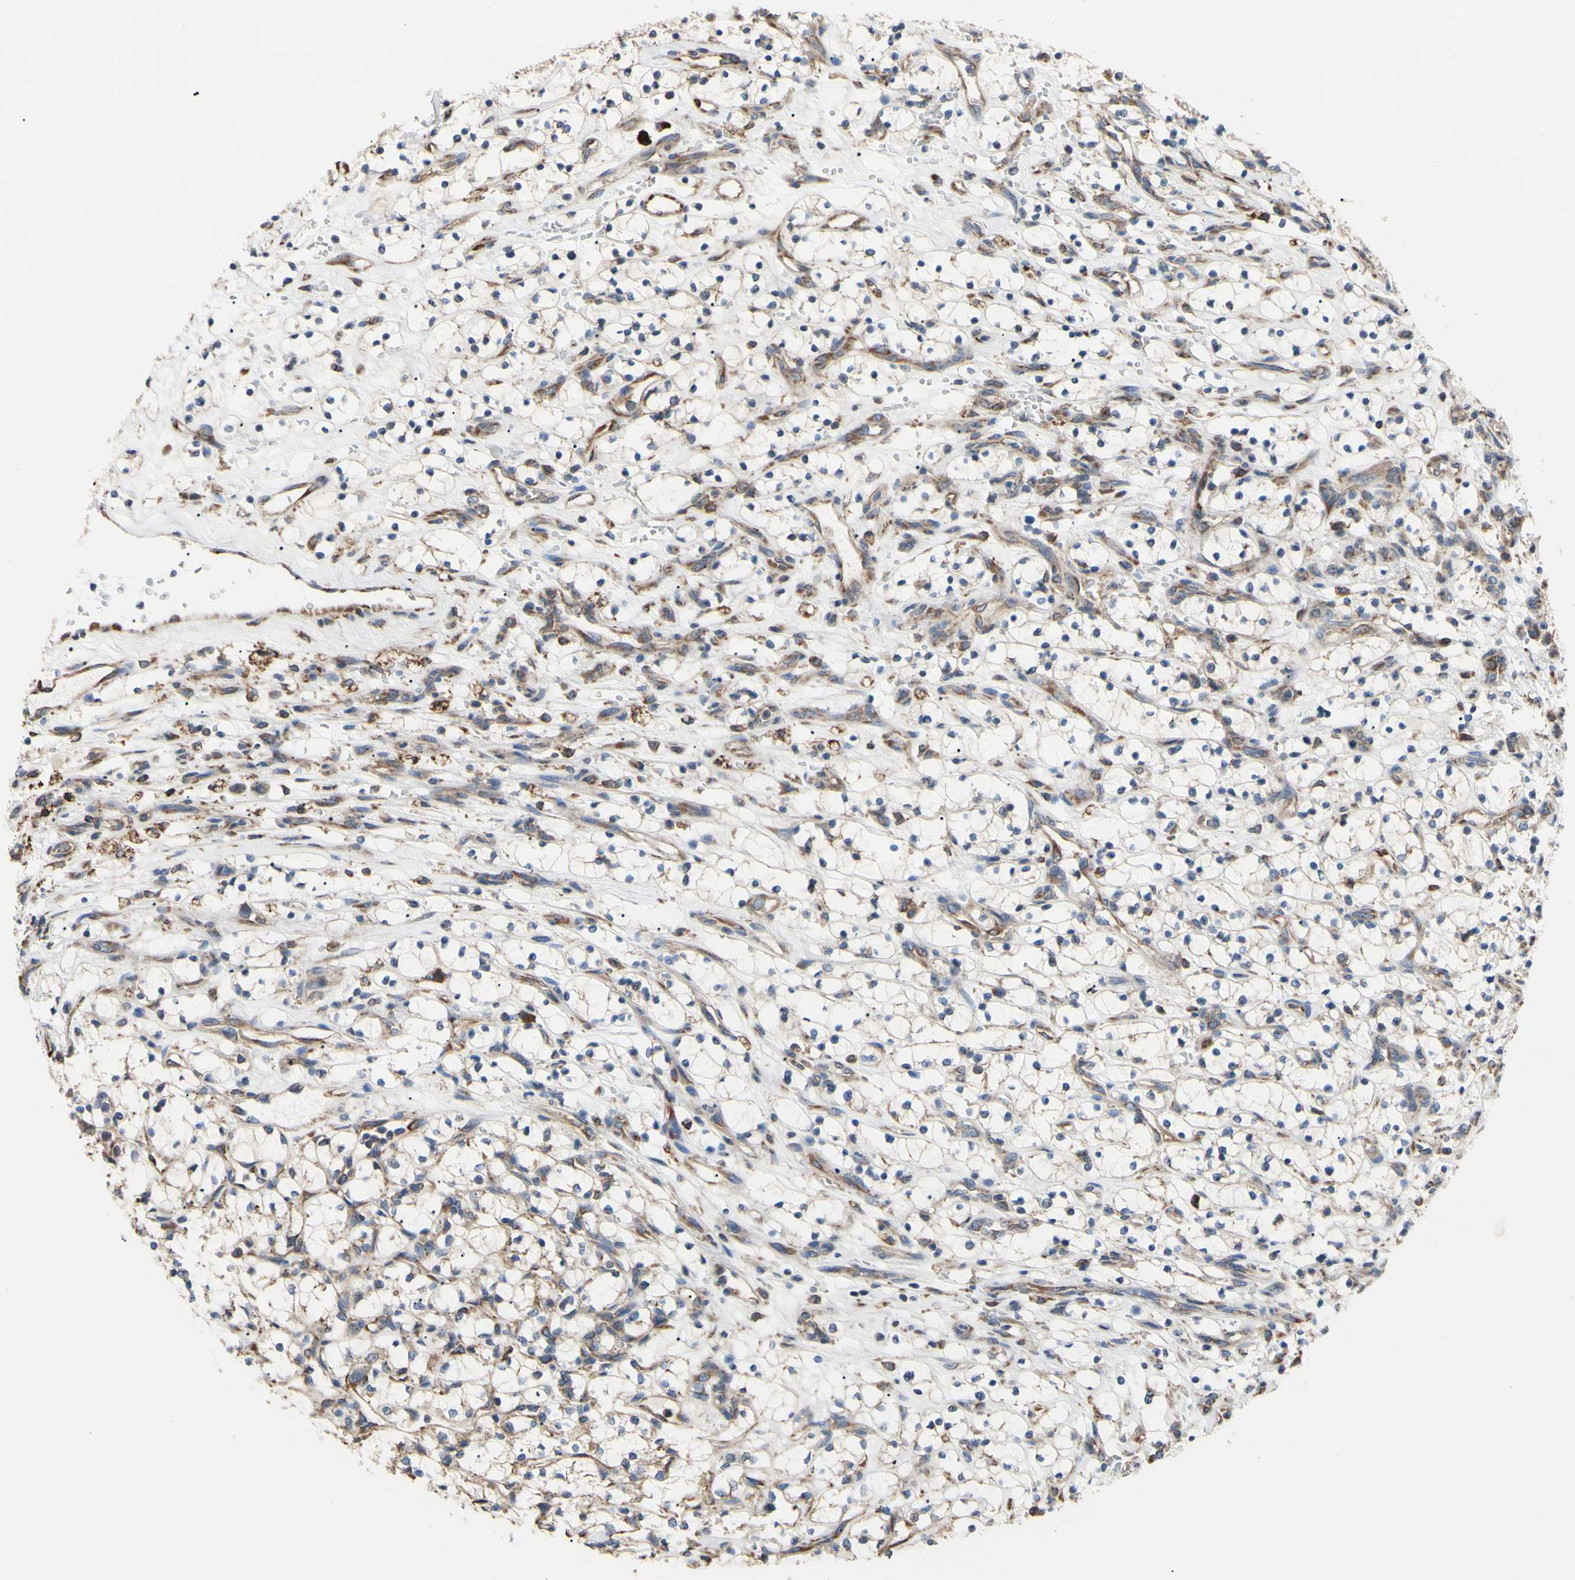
{"staining": {"intensity": "weak", "quantity": "25%-75%", "location": "cytoplasmic/membranous"}, "tissue": "renal cancer", "cell_type": "Tumor cells", "image_type": "cancer", "snomed": [{"axis": "morphology", "description": "Adenocarcinoma, NOS"}, {"axis": "topography", "description": "Kidney"}], "caption": "Adenocarcinoma (renal) tissue reveals weak cytoplasmic/membranous positivity in about 25%-75% of tumor cells, visualized by immunohistochemistry.", "gene": "BMF", "patient": {"sex": "female", "age": 69}}